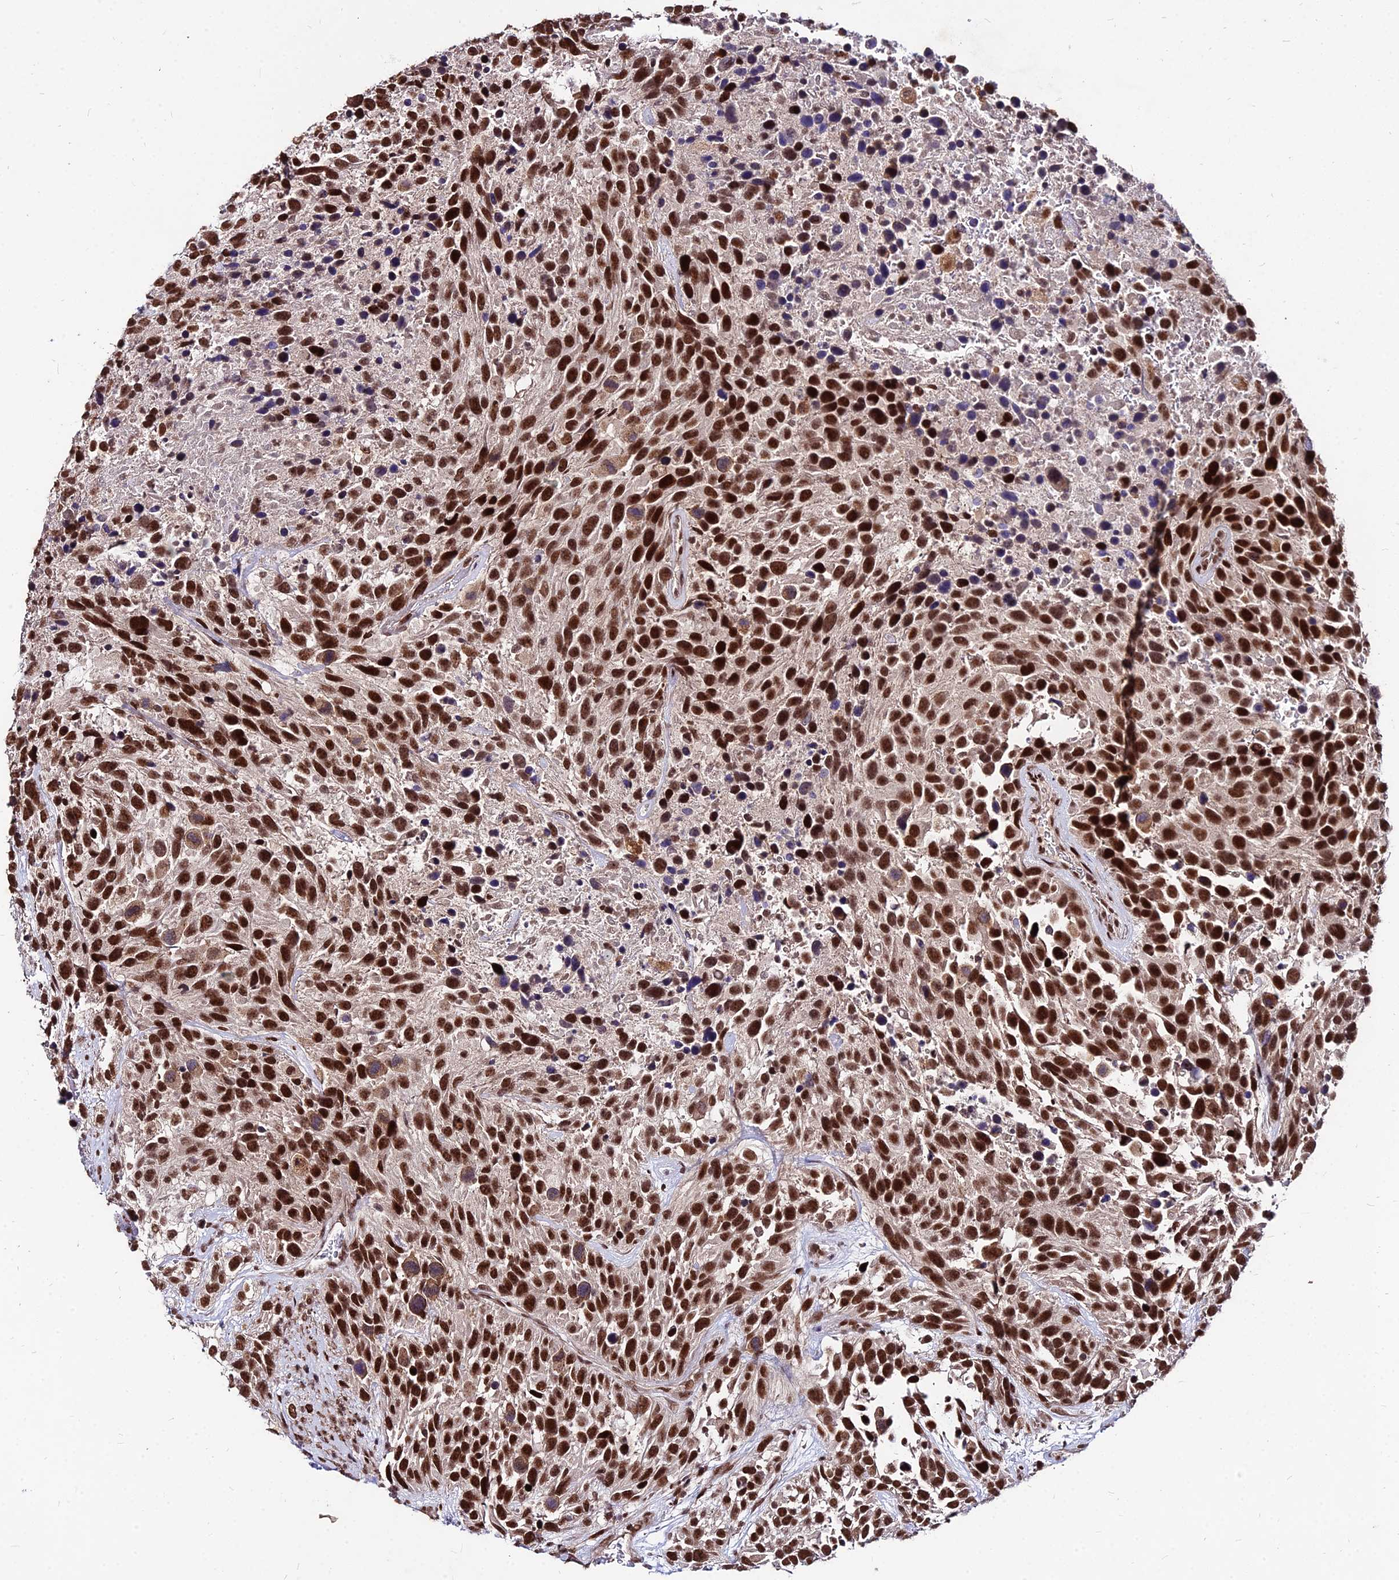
{"staining": {"intensity": "strong", "quantity": ">75%", "location": "nuclear"}, "tissue": "urothelial cancer", "cell_type": "Tumor cells", "image_type": "cancer", "snomed": [{"axis": "morphology", "description": "Urothelial carcinoma, High grade"}, {"axis": "topography", "description": "Urinary bladder"}], "caption": "Tumor cells demonstrate high levels of strong nuclear staining in approximately >75% of cells in human urothelial carcinoma (high-grade). (brown staining indicates protein expression, while blue staining denotes nuclei).", "gene": "ZBED4", "patient": {"sex": "female", "age": 70}}